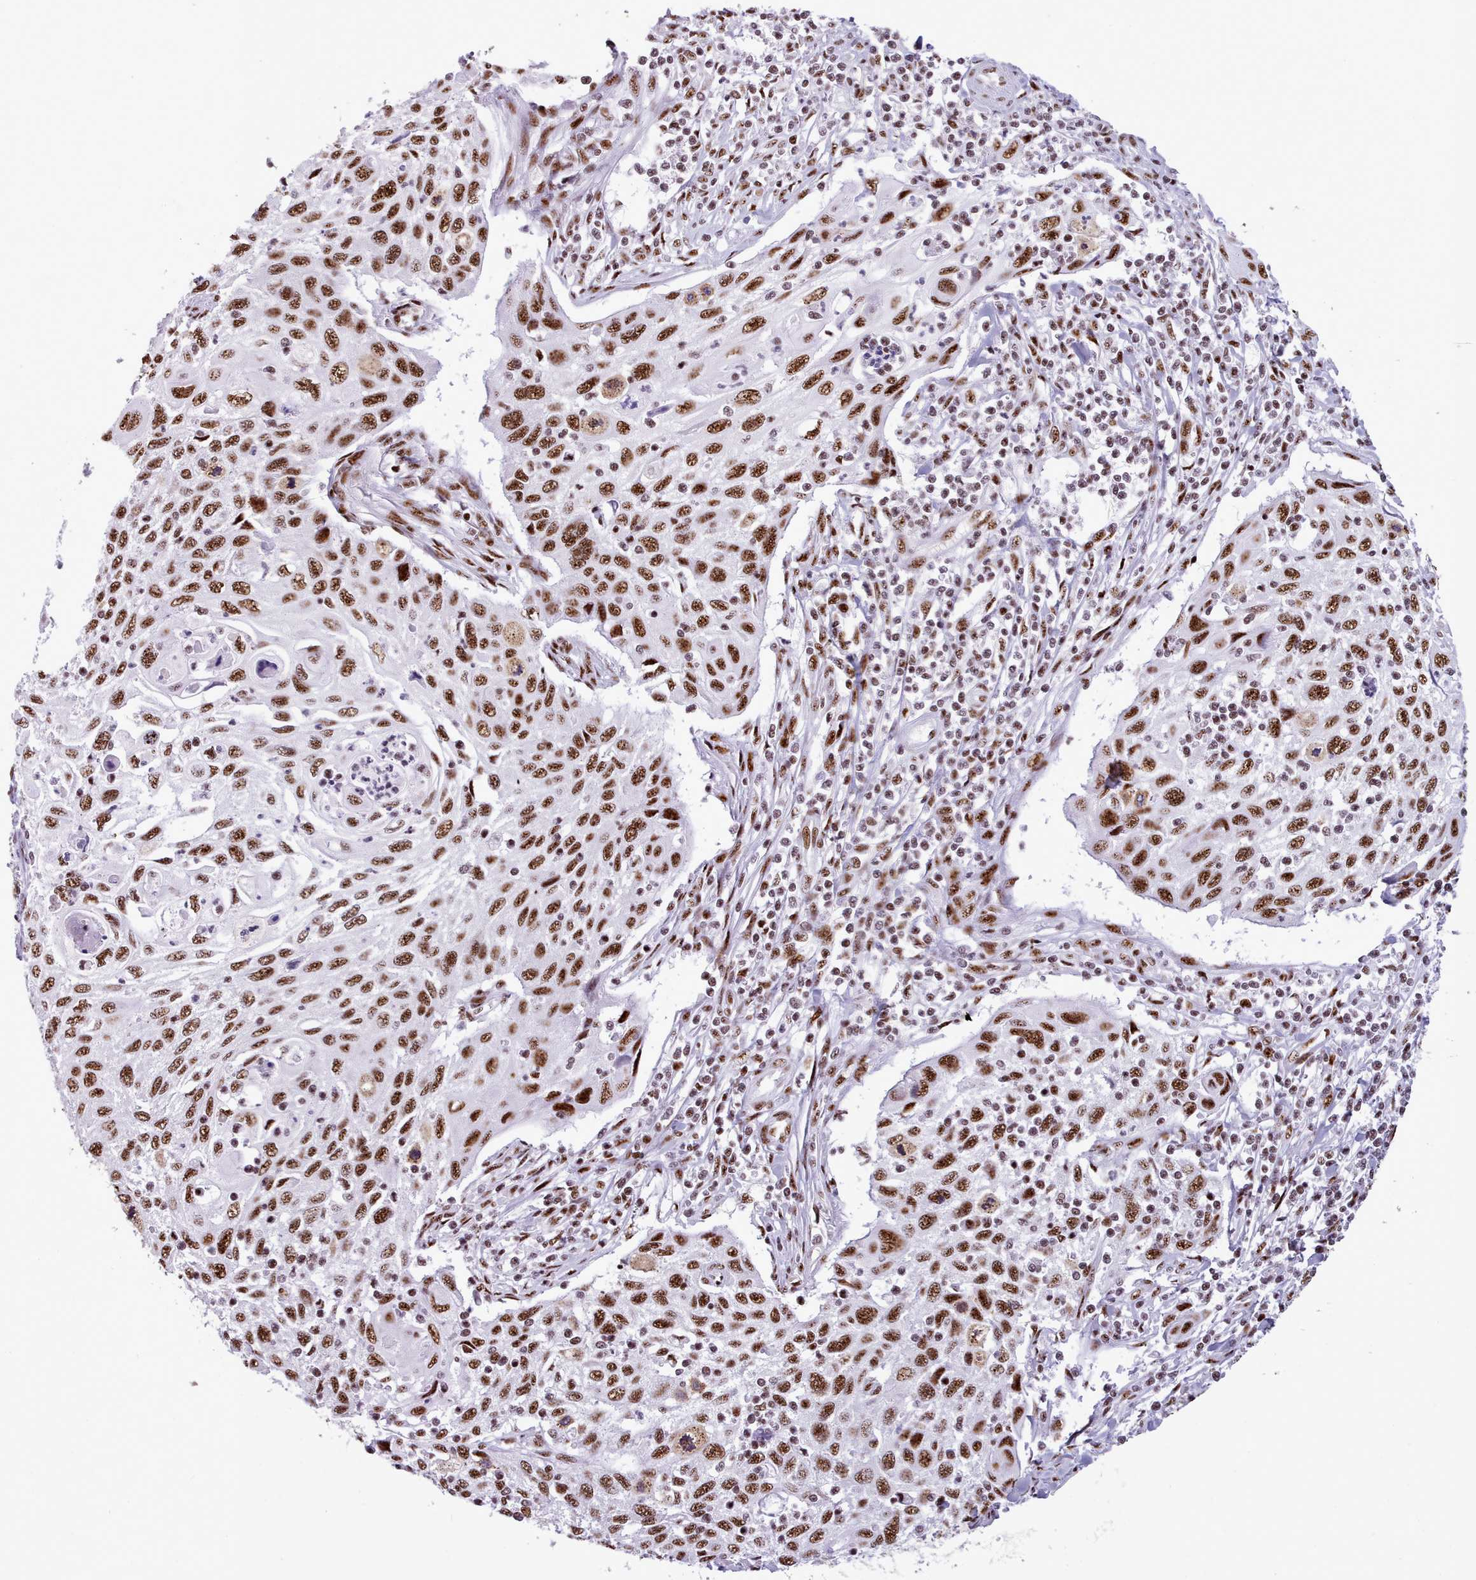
{"staining": {"intensity": "strong", "quantity": ">75%", "location": "nuclear"}, "tissue": "cervical cancer", "cell_type": "Tumor cells", "image_type": "cancer", "snomed": [{"axis": "morphology", "description": "Squamous cell carcinoma, NOS"}, {"axis": "topography", "description": "Cervix"}], "caption": "A high amount of strong nuclear staining is present in about >75% of tumor cells in cervical squamous cell carcinoma tissue. The protein is stained brown, and the nuclei are stained in blue (DAB (3,3'-diaminobenzidine) IHC with brightfield microscopy, high magnification).", "gene": "TMEM35B", "patient": {"sex": "female", "age": 70}}